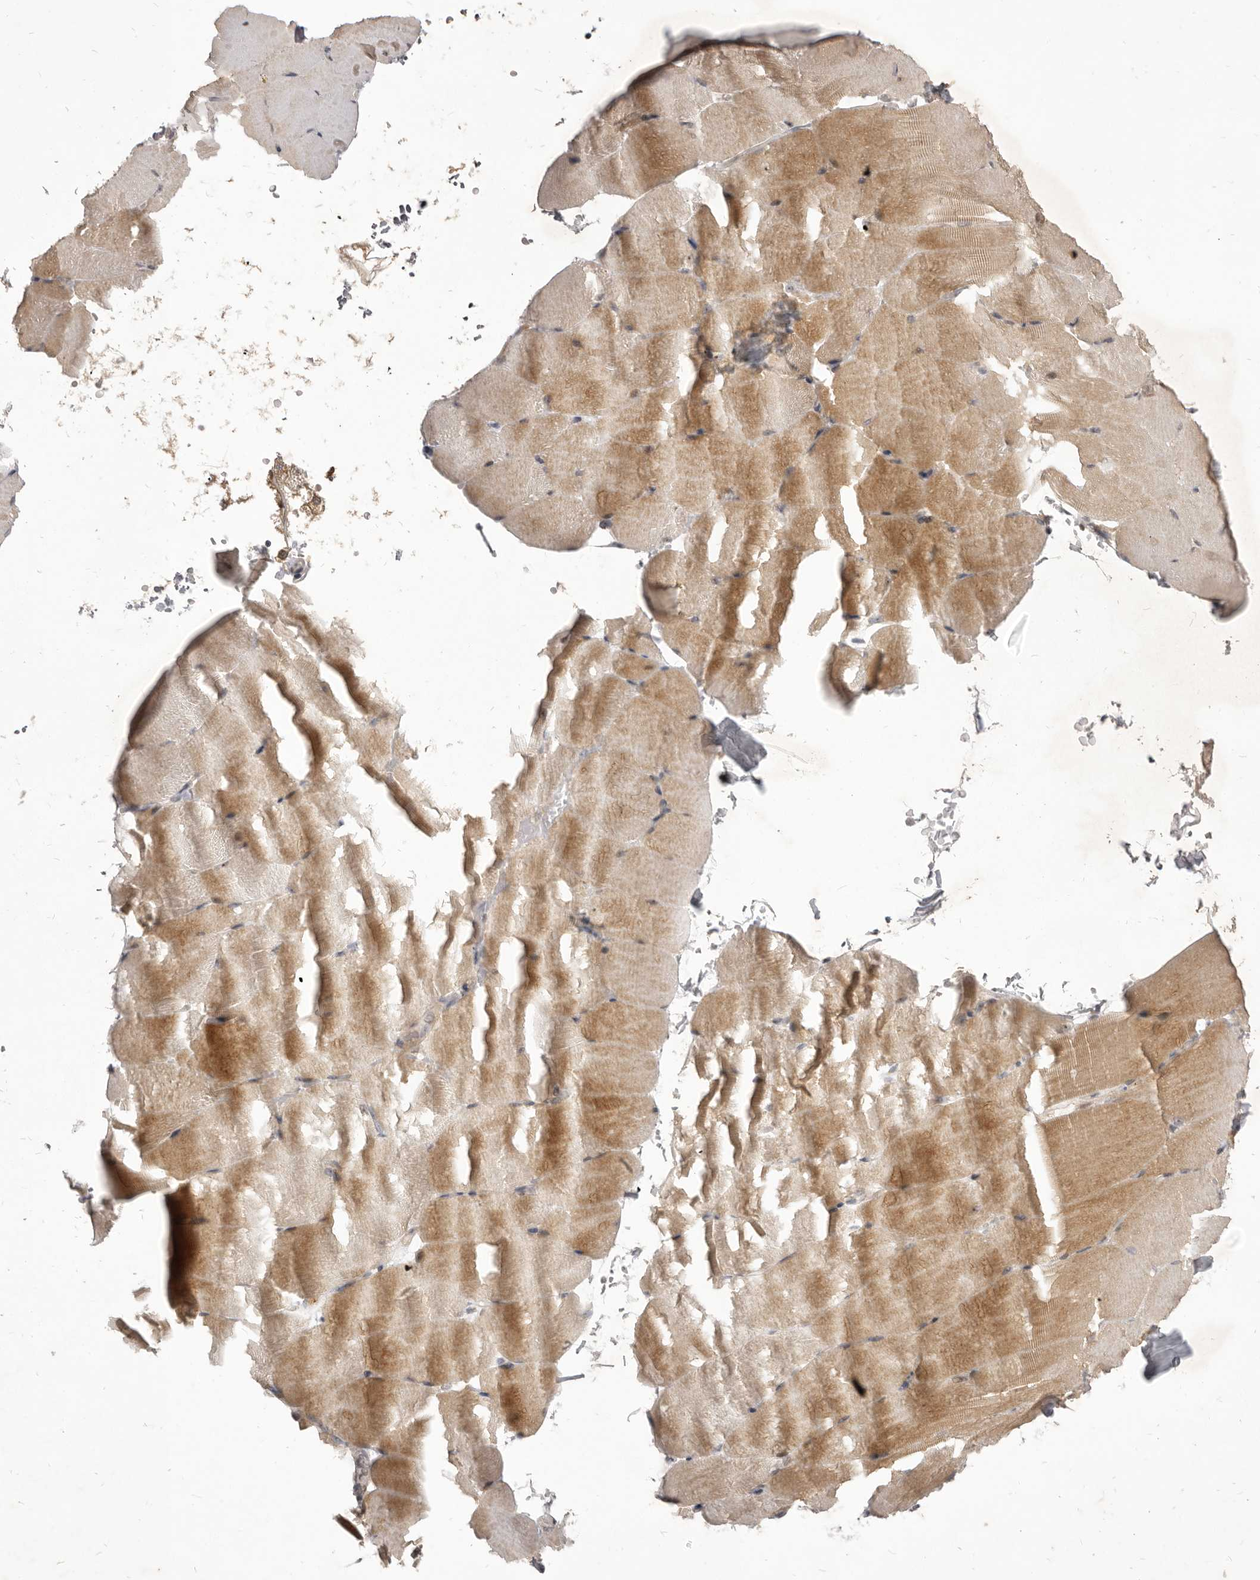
{"staining": {"intensity": "moderate", "quantity": ">75%", "location": "cytoplasmic/membranous"}, "tissue": "skeletal muscle", "cell_type": "Myocytes", "image_type": "normal", "snomed": [{"axis": "morphology", "description": "Normal tissue, NOS"}, {"axis": "topography", "description": "Skeletal muscle"}, {"axis": "topography", "description": "Parathyroid gland"}], "caption": "A brown stain highlights moderate cytoplasmic/membranous positivity of a protein in myocytes of unremarkable human skeletal muscle.", "gene": "TBC1D8B", "patient": {"sex": "female", "age": 37}}